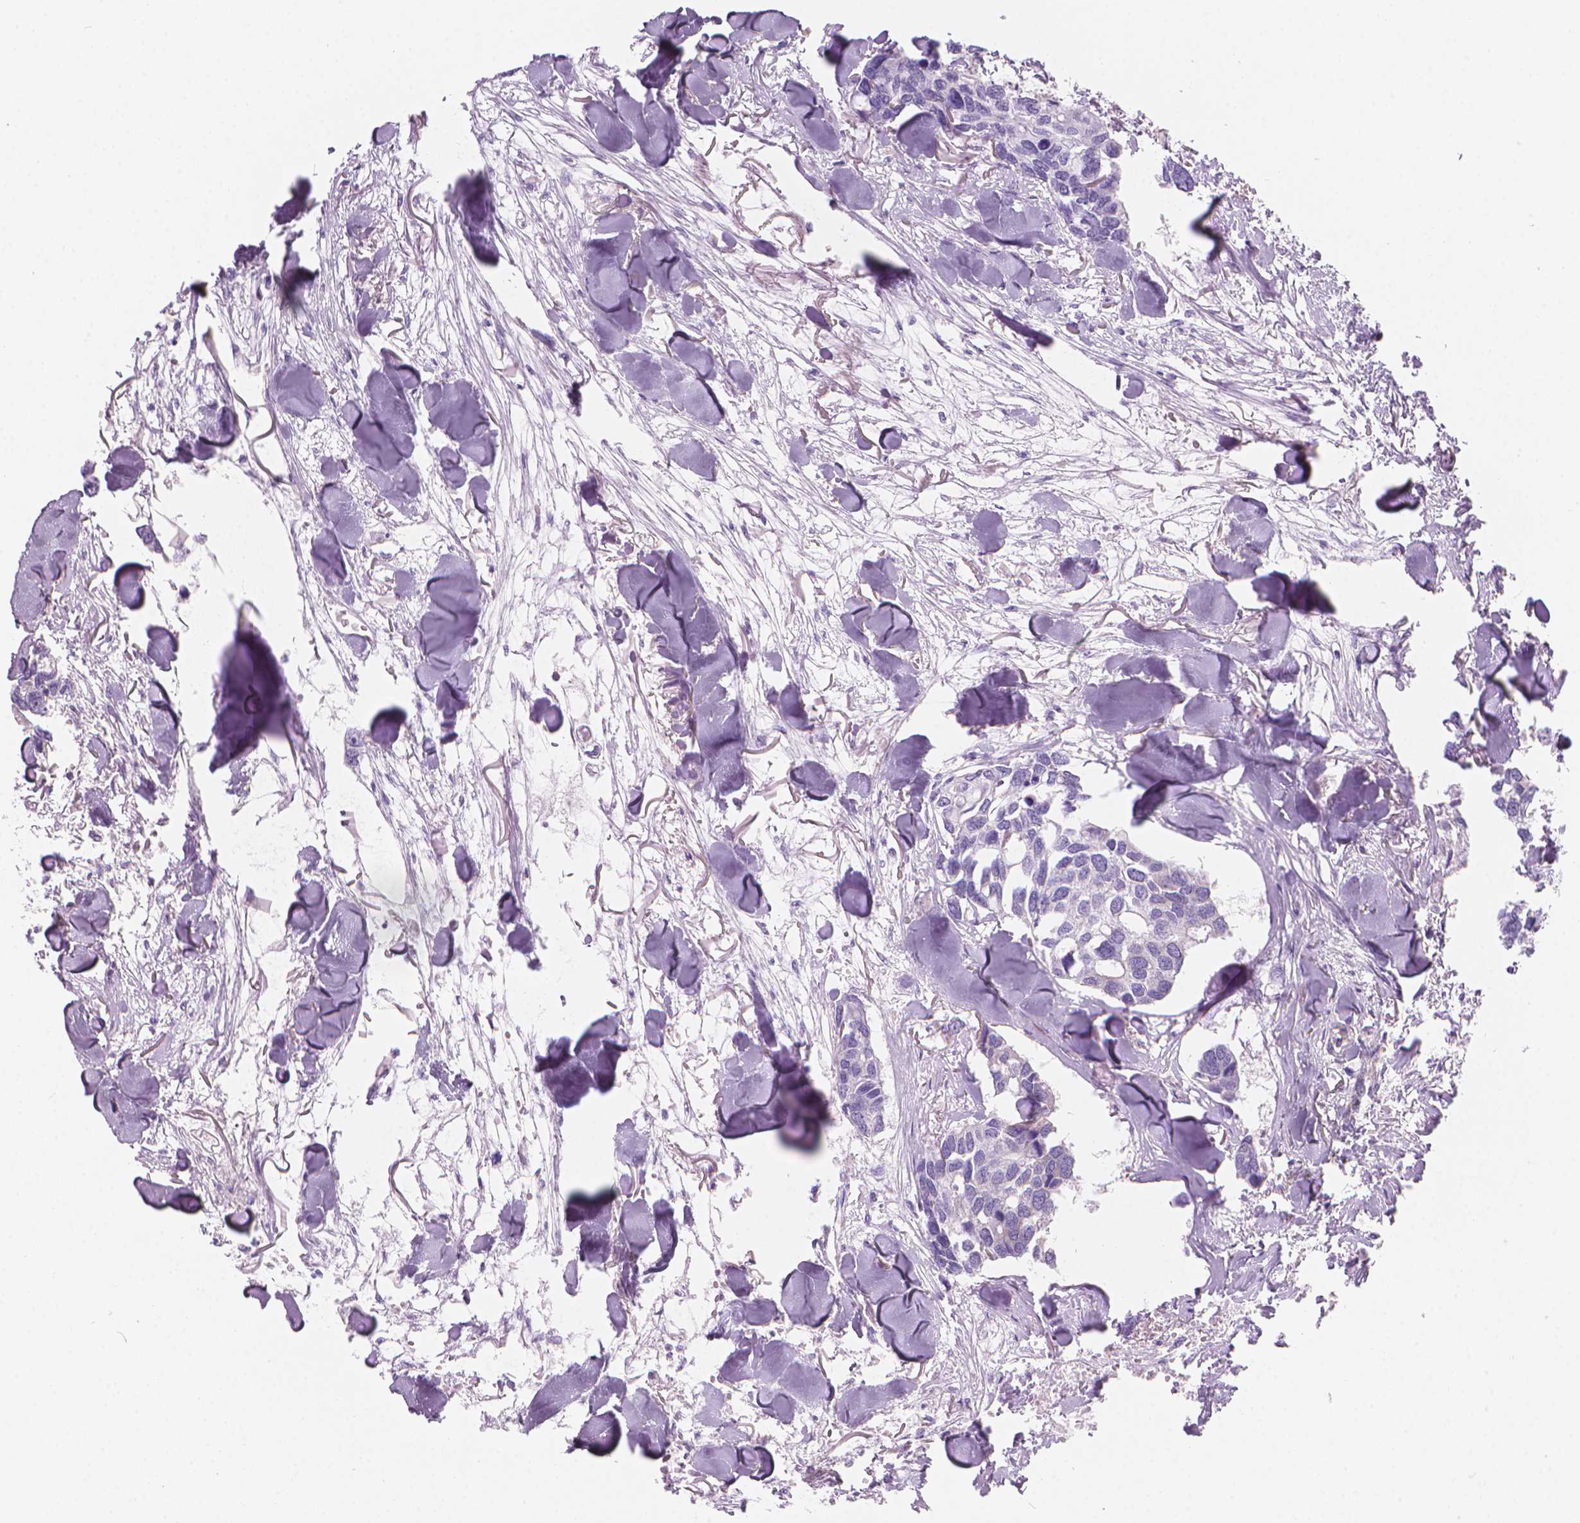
{"staining": {"intensity": "negative", "quantity": "none", "location": "none"}, "tissue": "breast cancer", "cell_type": "Tumor cells", "image_type": "cancer", "snomed": [{"axis": "morphology", "description": "Duct carcinoma"}, {"axis": "topography", "description": "Breast"}], "caption": "A high-resolution photomicrograph shows immunohistochemistry (IHC) staining of breast infiltrating ductal carcinoma, which shows no significant positivity in tumor cells.", "gene": "ENSG00000187186", "patient": {"sex": "female", "age": 83}}